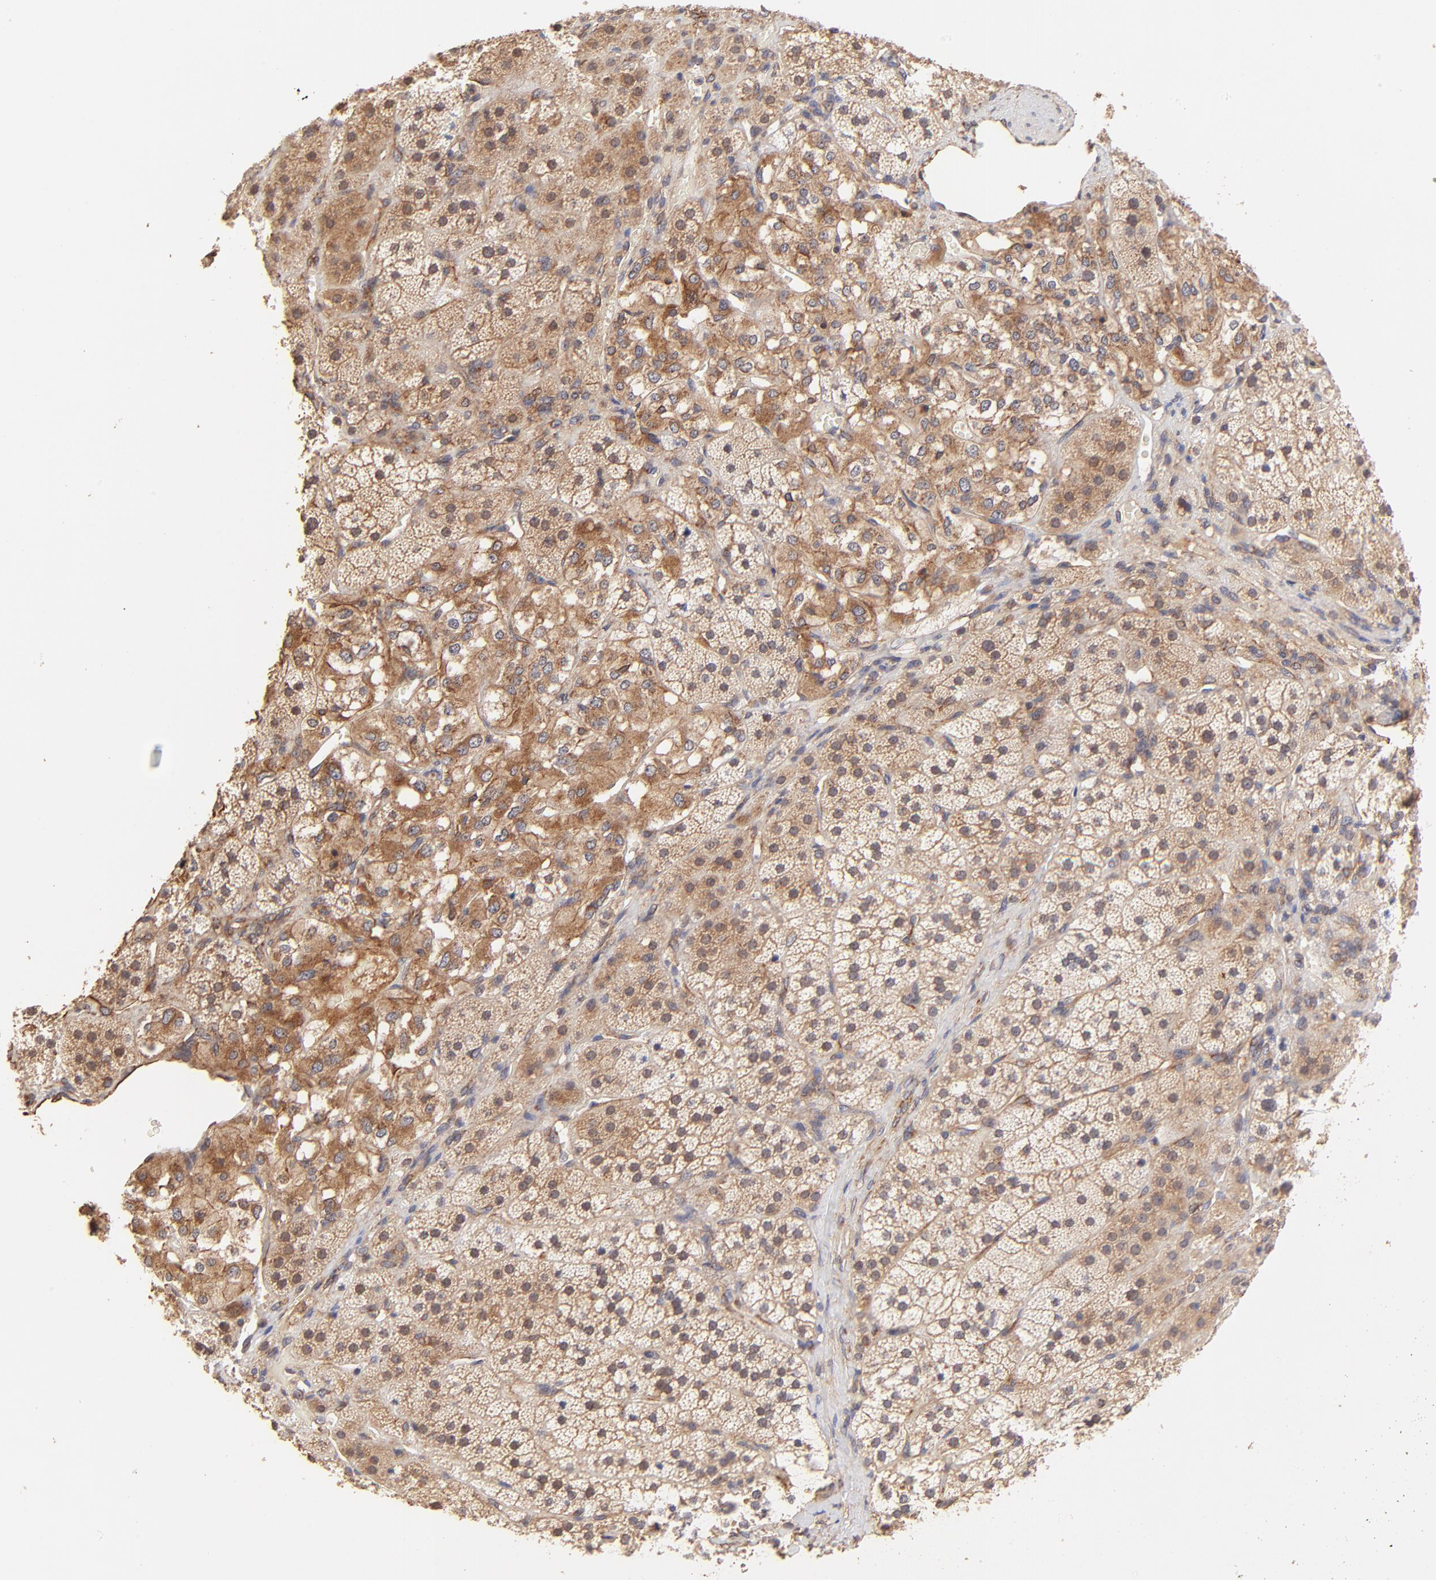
{"staining": {"intensity": "moderate", "quantity": "25%-75%", "location": "cytoplasmic/membranous"}, "tissue": "adrenal gland", "cell_type": "Glandular cells", "image_type": "normal", "snomed": [{"axis": "morphology", "description": "Normal tissue, NOS"}, {"axis": "topography", "description": "Adrenal gland"}], "caption": "Moderate cytoplasmic/membranous expression is appreciated in approximately 25%-75% of glandular cells in benign adrenal gland.", "gene": "TNFAIP3", "patient": {"sex": "female", "age": 44}}